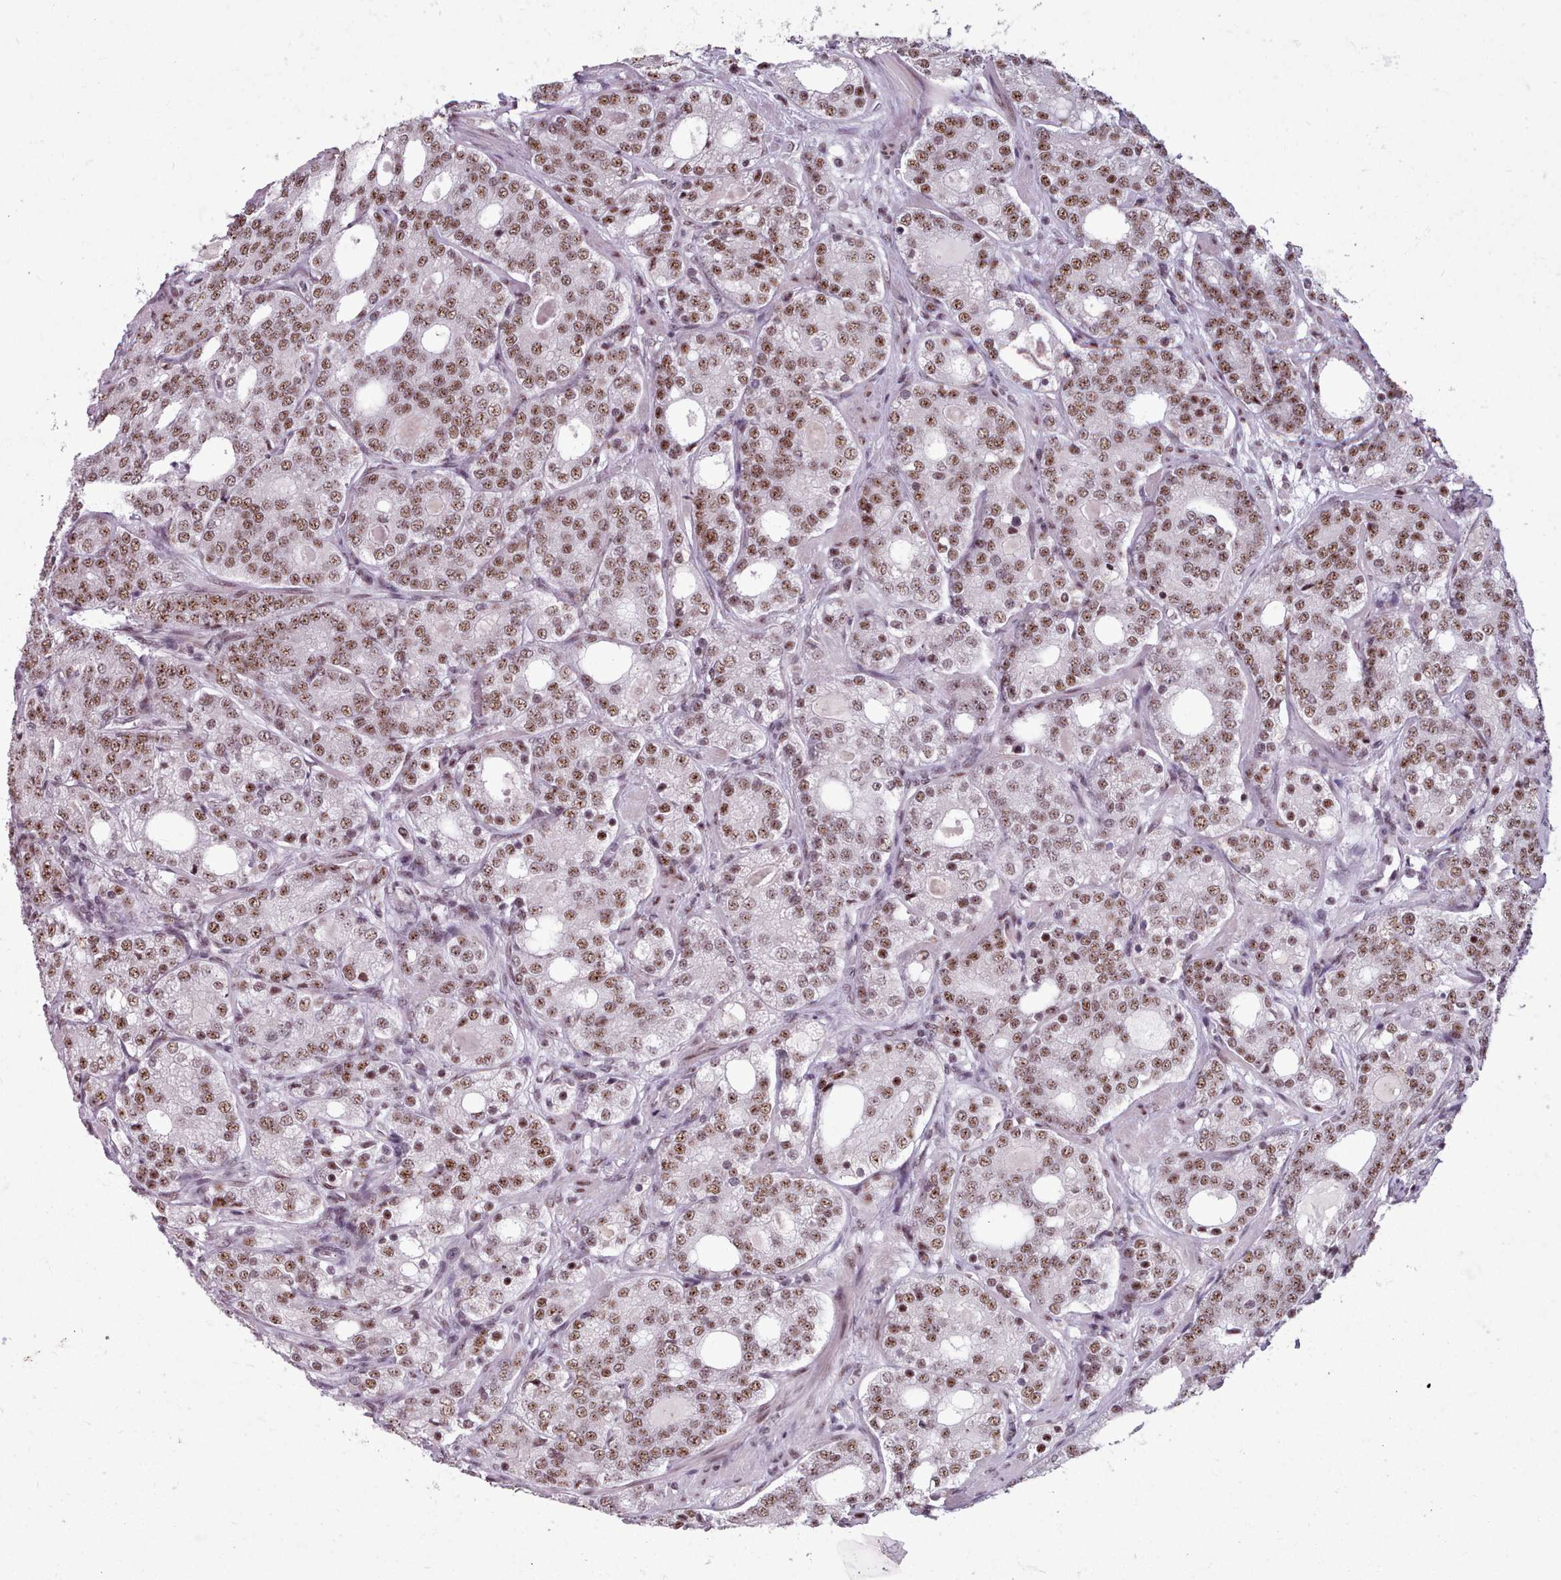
{"staining": {"intensity": "moderate", "quantity": ">75%", "location": "nuclear"}, "tissue": "prostate cancer", "cell_type": "Tumor cells", "image_type": "cancer", "snomed": [{"axis": "morphology", "description": "Adenocarcinoma, High grade"}, {"axis": "topography", "description": "Prostate"}], "caption": "A brown stain highlights moderate nuclear positivity of a protein in high-grade adenocarcinoma (prostate) tumor cells.", "gene": "SRRM1", "patient": {"sex": "male", "age": 64}}